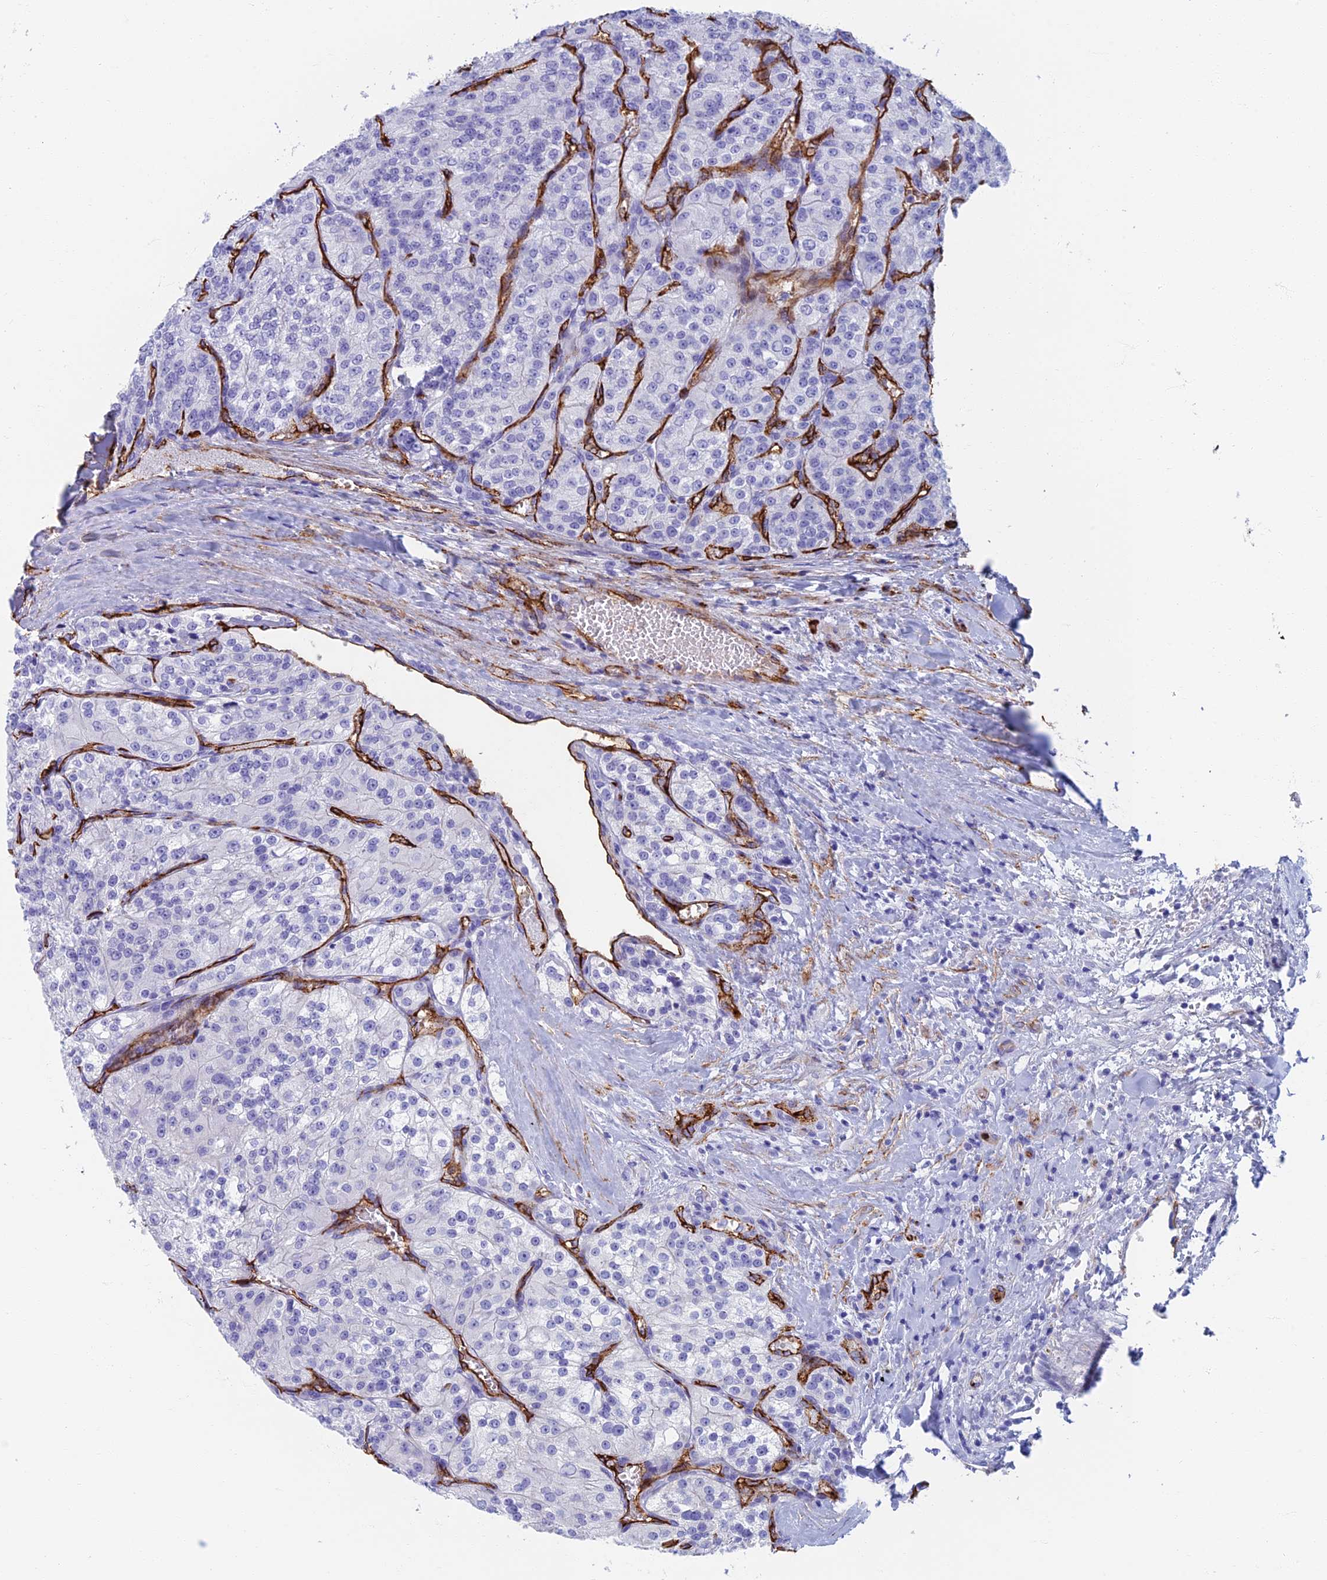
{"staining": {"intensity": "negative", "quantity": "none", "location": "none"}, "tissue": "renal cancer", "cell_type": "Tumor cells", "image_type": "cancer", "snomed": [{"axis": "morphology", "description": "Adenocarcinoma, NOS"}, {"axis": "topography", "description": "Kidney"}], "caption": "A photomicrograph of human renal adenocarcinoma is negative for staining in tumor cells.", "gene": "ETFRF1", "patient": {"sex": "female", "age": 63}}